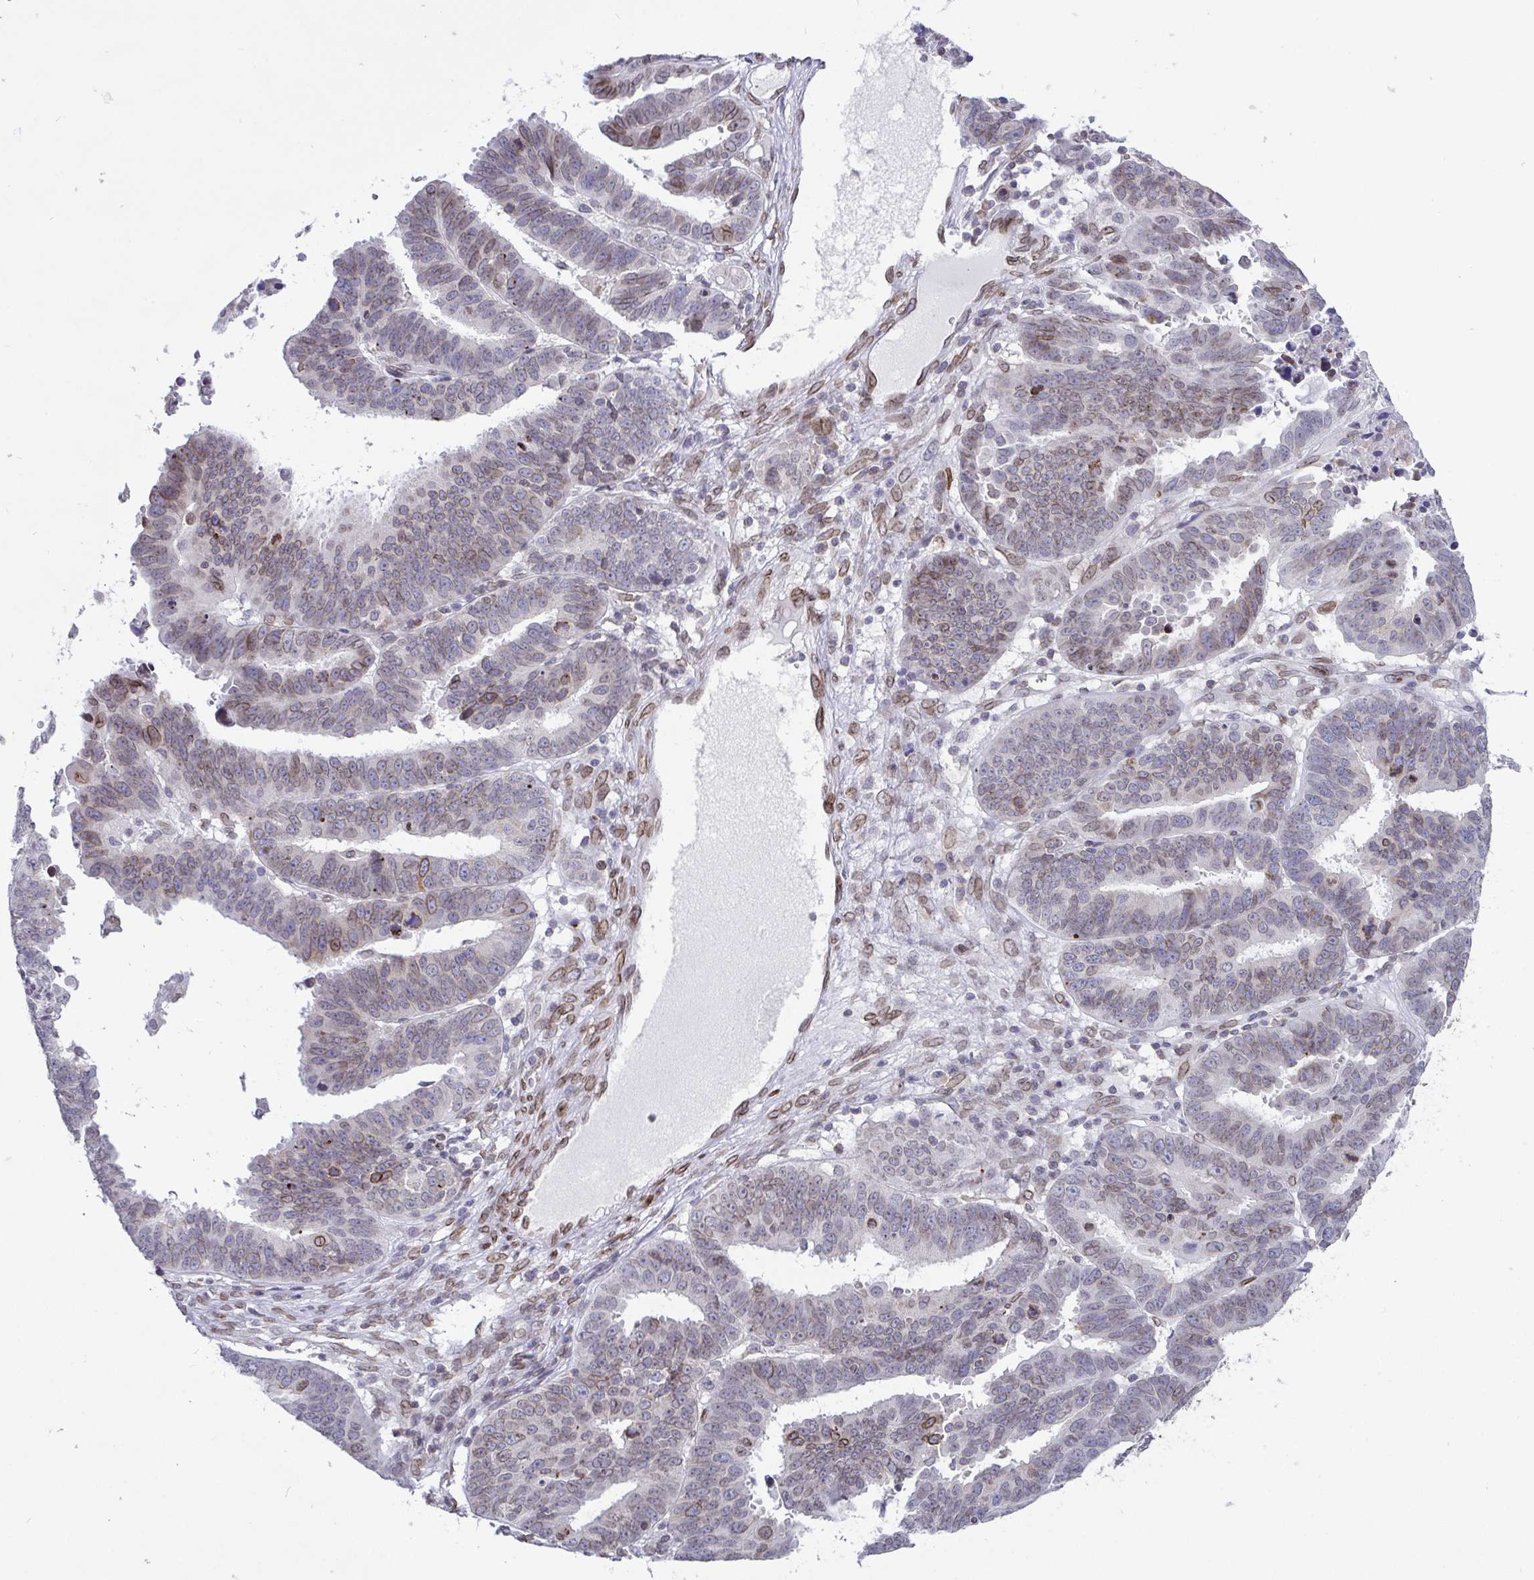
{"staining": {"intensity": "moderate", "quantity": "<25%", "location": "cytoplasmic/membranous,nuclear"}, "tissue": "ovarian cancer", "cell_type": "Tumor cells", "image_type": "cancer", "snomed": [{"axis": "morphology", "description": "Carcinoma, endometroid"}, {"axis": "morphology", "description": "Cystadenocarcinoma, serous, NOS"}, {"axis": "topography", "description": "Ovary"}], "caption": "Protein expression by immunohistochemistry exhibits moderate cytoplasmic/membranous and nuclear positivity in approximately <25% of tumor cells in ovarian cancer. (IHC, brightfield microscopy, high magnification).", "gene": "EMD", "patient": {"sex": "female", "age": 45}}